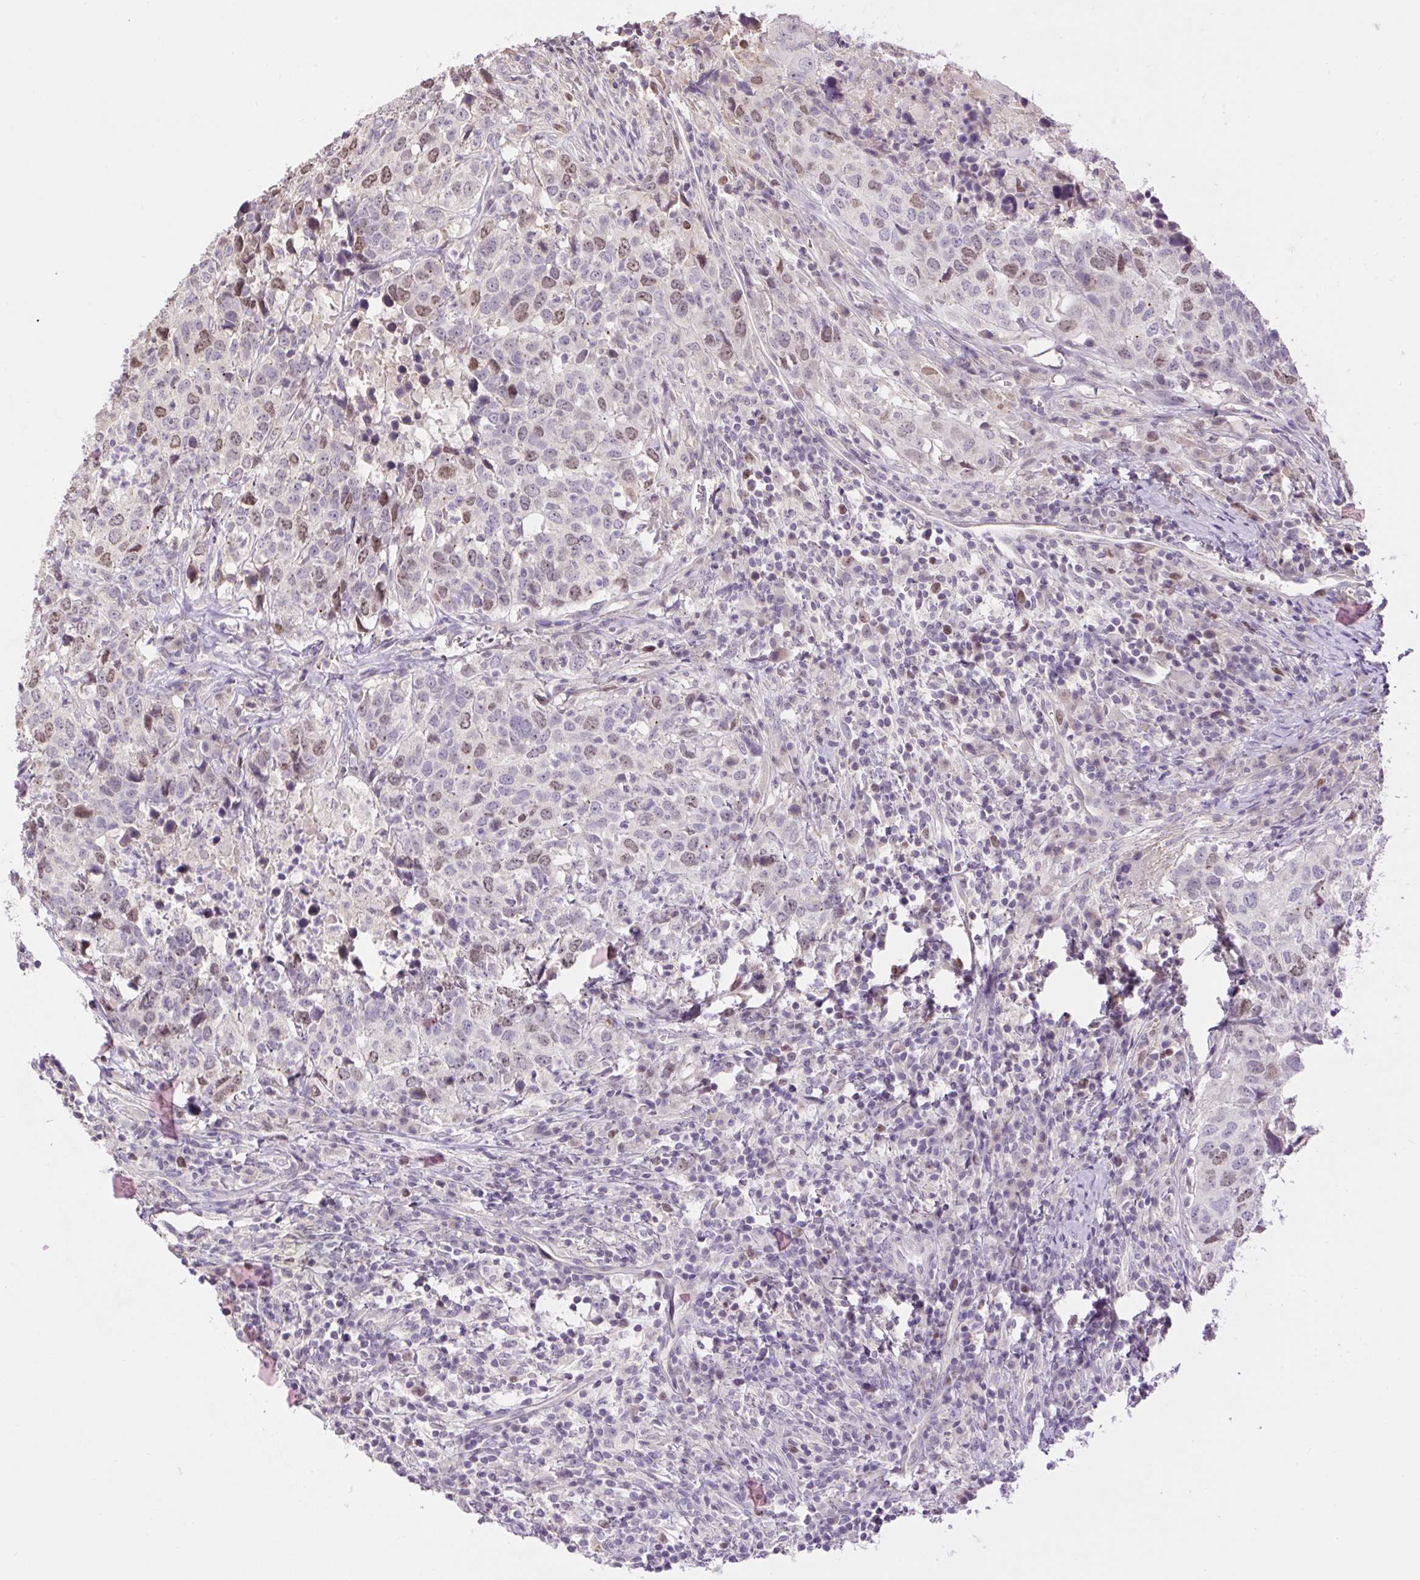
{"staining": {"intensity": "weak", "quantity": "25%-75%", "location": "nuclear"}, "tissue": "head and neck cancer", "cell_type": "Tumor cells", "image_type": "cancer", "snomed": [{"axis": "morphology", "description": "Normal tissue, NOS"}, {"axis": "morphology", "description": "Squamous cell carcinoma, NOS"}, {"axis": "topography", "description": "Skeletal muscle"}, {"axis": "topography", "description": "Vascular tissue"}, {"axis": "topography", "description": "Peripheral nerve tissue"}, {"axis": "topography", "description": "Head-Neck"}], "caption": "A low amount of weak nuclear staining is appreciated in about 25%-75% of tumor cells in head and neck cancer (squamous cell carcinoma) tissue.", "gene": "RACGAP1", "patient": {"sex": "male", "age": 66}}